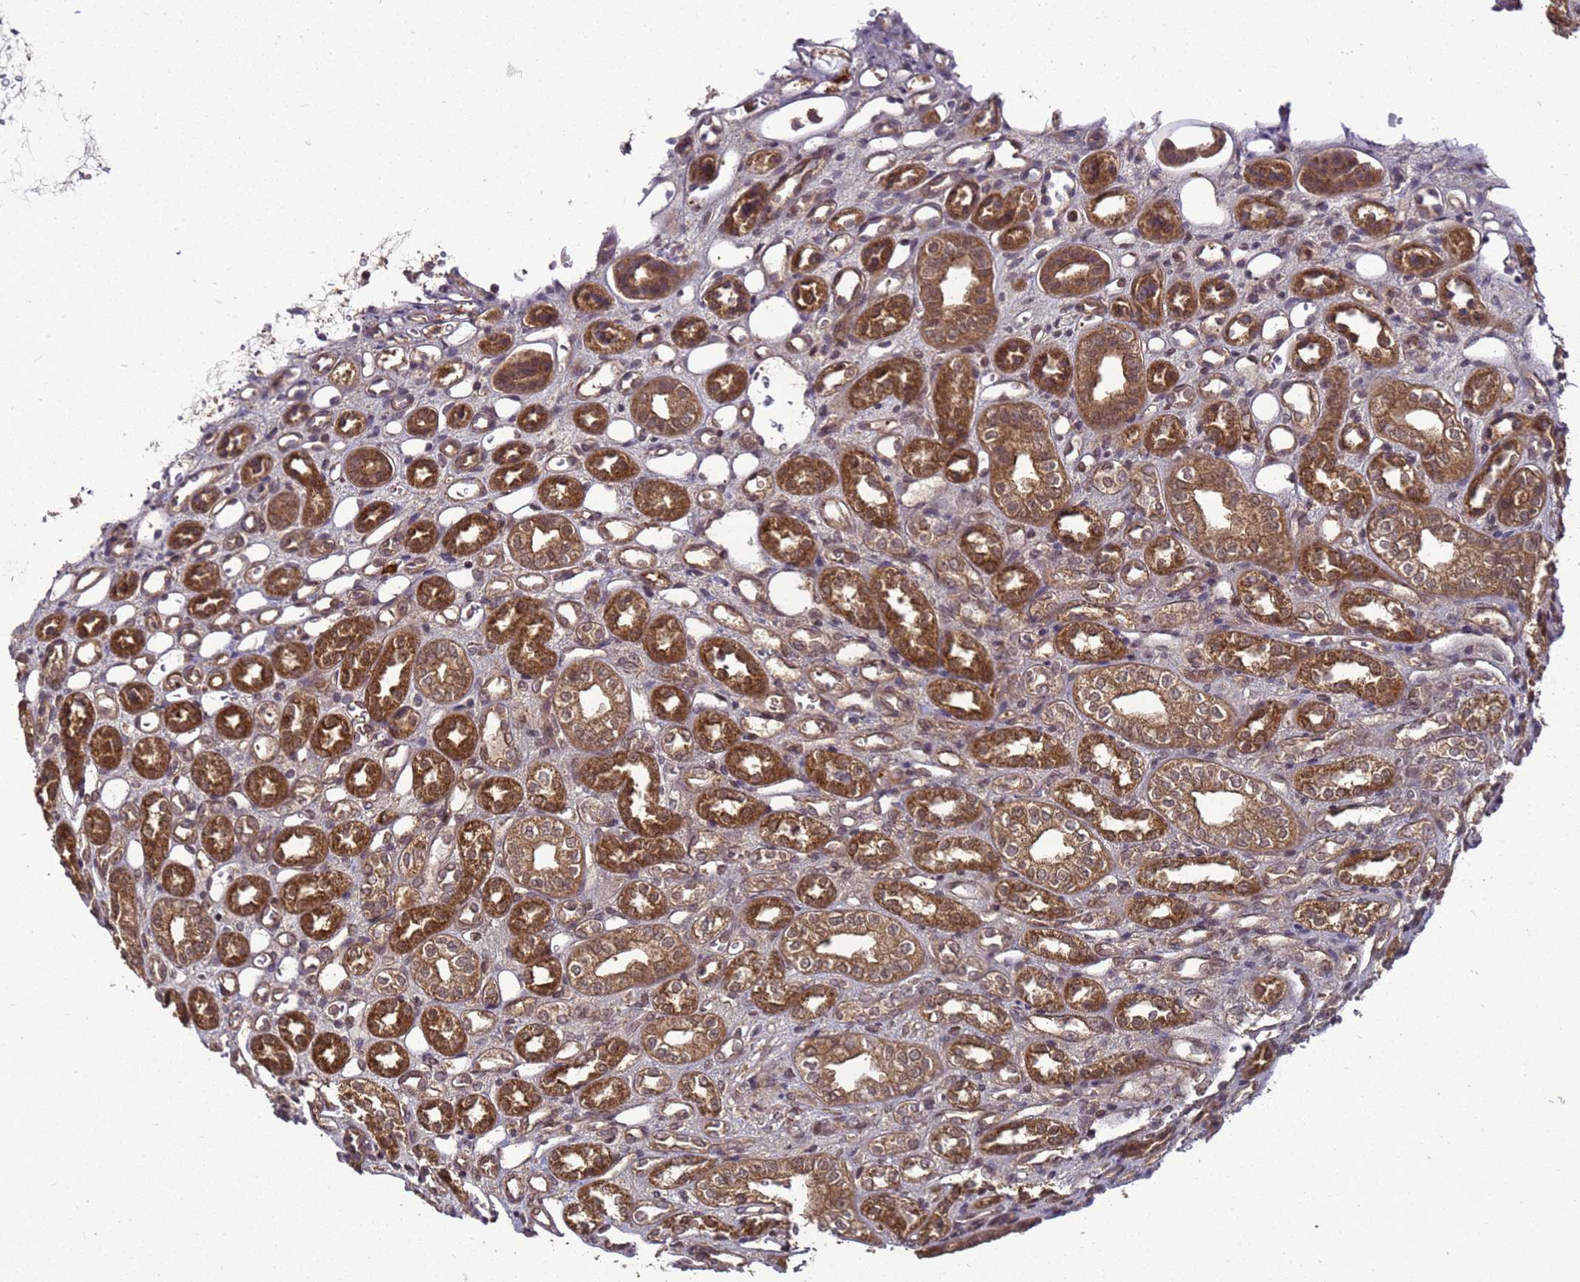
{"staining": {"intensity": "moderate", "quantity": ">75%", "location": "cytoplasmic/membranous"}, "tissue": "kidney", "cell_type": "Cells in glomeruli", "image_type": "normal", "snomed": [{"axis": "morphology", "description": "Normal tissue, NOS"}, {"axis": "morphology", "description": "Neoplasm, malignant, NOS"}, {"axis": "topography", "description": "Kidney"}], "caption": "Protein expression analysis of unremarkable kidney shows moderate cytoplasmic/membranous staining in about >75% of cells in glomeruli.", "gene": "CRBN", "patient": {"sex": "female", "age": 1}}